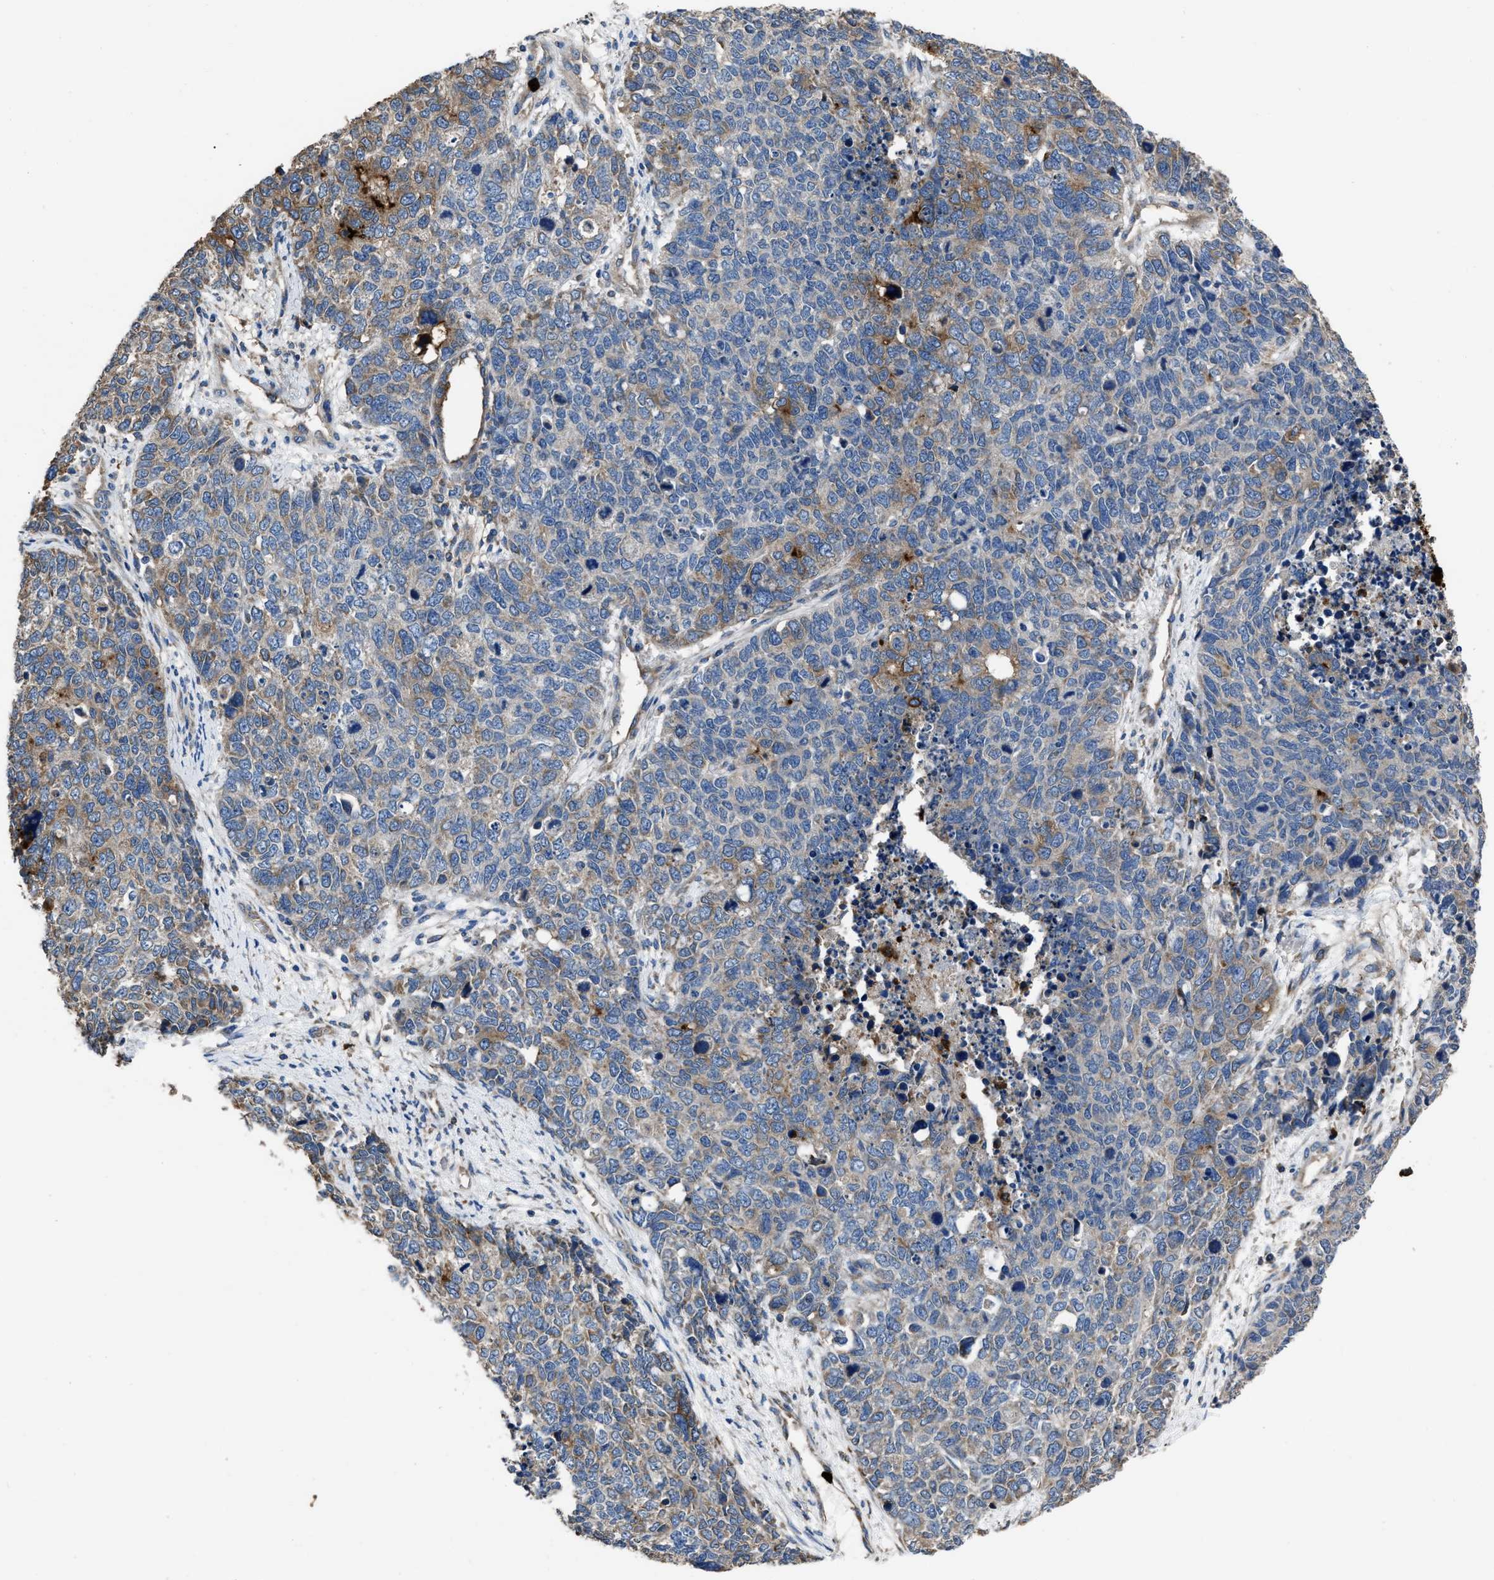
{"staining": {"intensity": "moderate", "quantity": "<25%", "location": "cytoplasmic/membranous"}, "tissue": "cervical cancer", "cell_type": "Tumor cells", "image_type": "cancer", "snomed": [{"axis": "morphology", "description": "Squamous cell carcinoma, NOS"}, {"axis": "topography", "description": "Cervix"}], "caption": "DAB (3,3'-diaminobenzidine) immunohistochemical staining of human cervical cancer (squamous cell carcinoma) demonstrates moderate cytoplasmic/membranous protein positivity in approximately <25% of tumor cells. The staining was performed using DAB to visualize the protein expression in brown, while the nuclei were stained in blue with hematoxylin (Magnification: 20x).", "gene": "ANGPT1", "patient": {"sex": "female", "age": 63}}